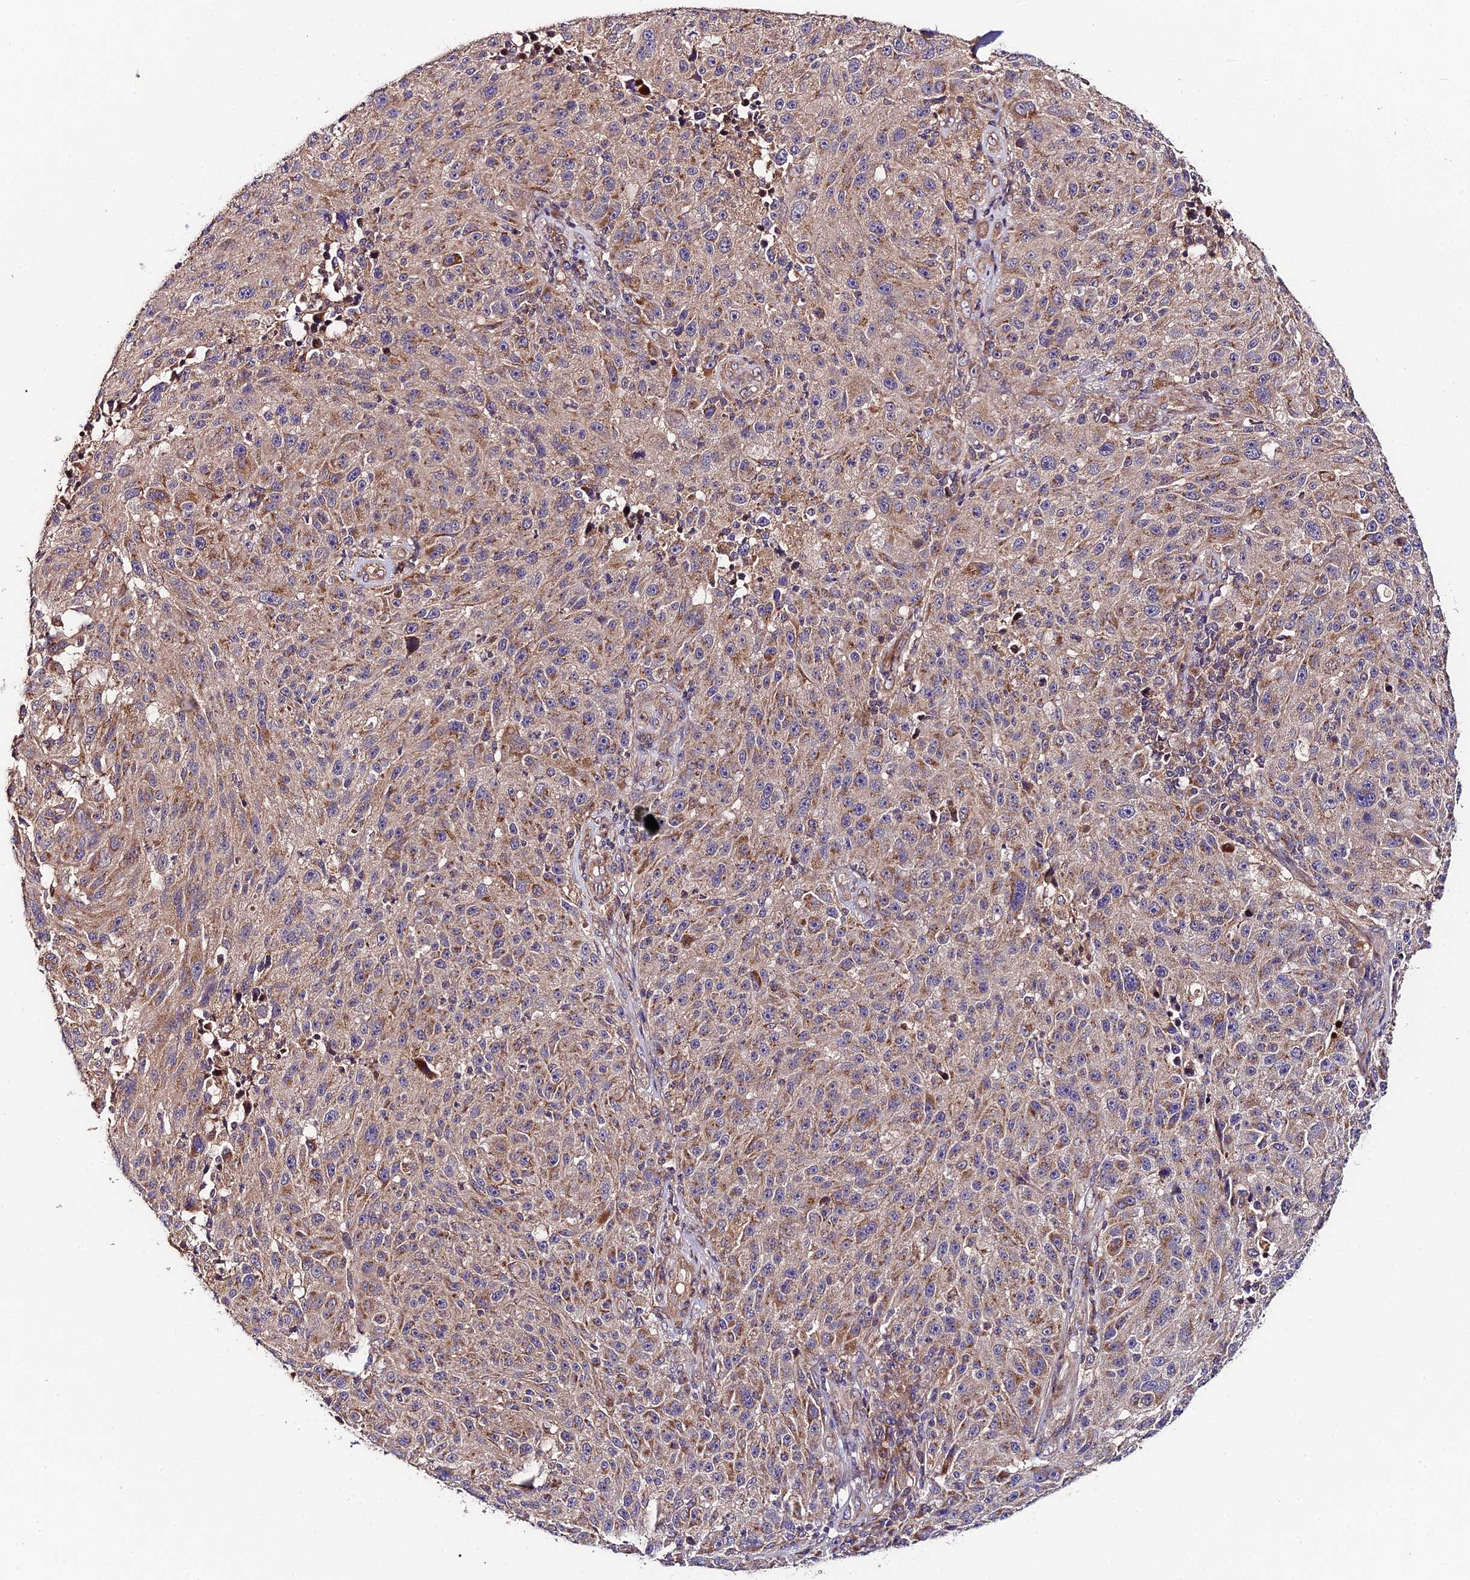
{"staining": {"intensity": "moderate", "quantity": "25%-75%", "location": "cytoplasmic/membranous"}, "tissue": "melanoma", "cell_type": "Tumor cells", "image_type": "cancer", "snomed": [{"axis": "morphology", "description": "Malignant melanoma, NOS"}, {"axis": "topography", "description": "Skin"}], "caption": "The photomicrograph exhibits immunohistochemical staining of melanoma. There is moderate cytoplasmic/membranous expression is present in about 25%-75% of tumor cells.", "gene": "C3orf20", "patient": {"sex": "male", "age": 53}}